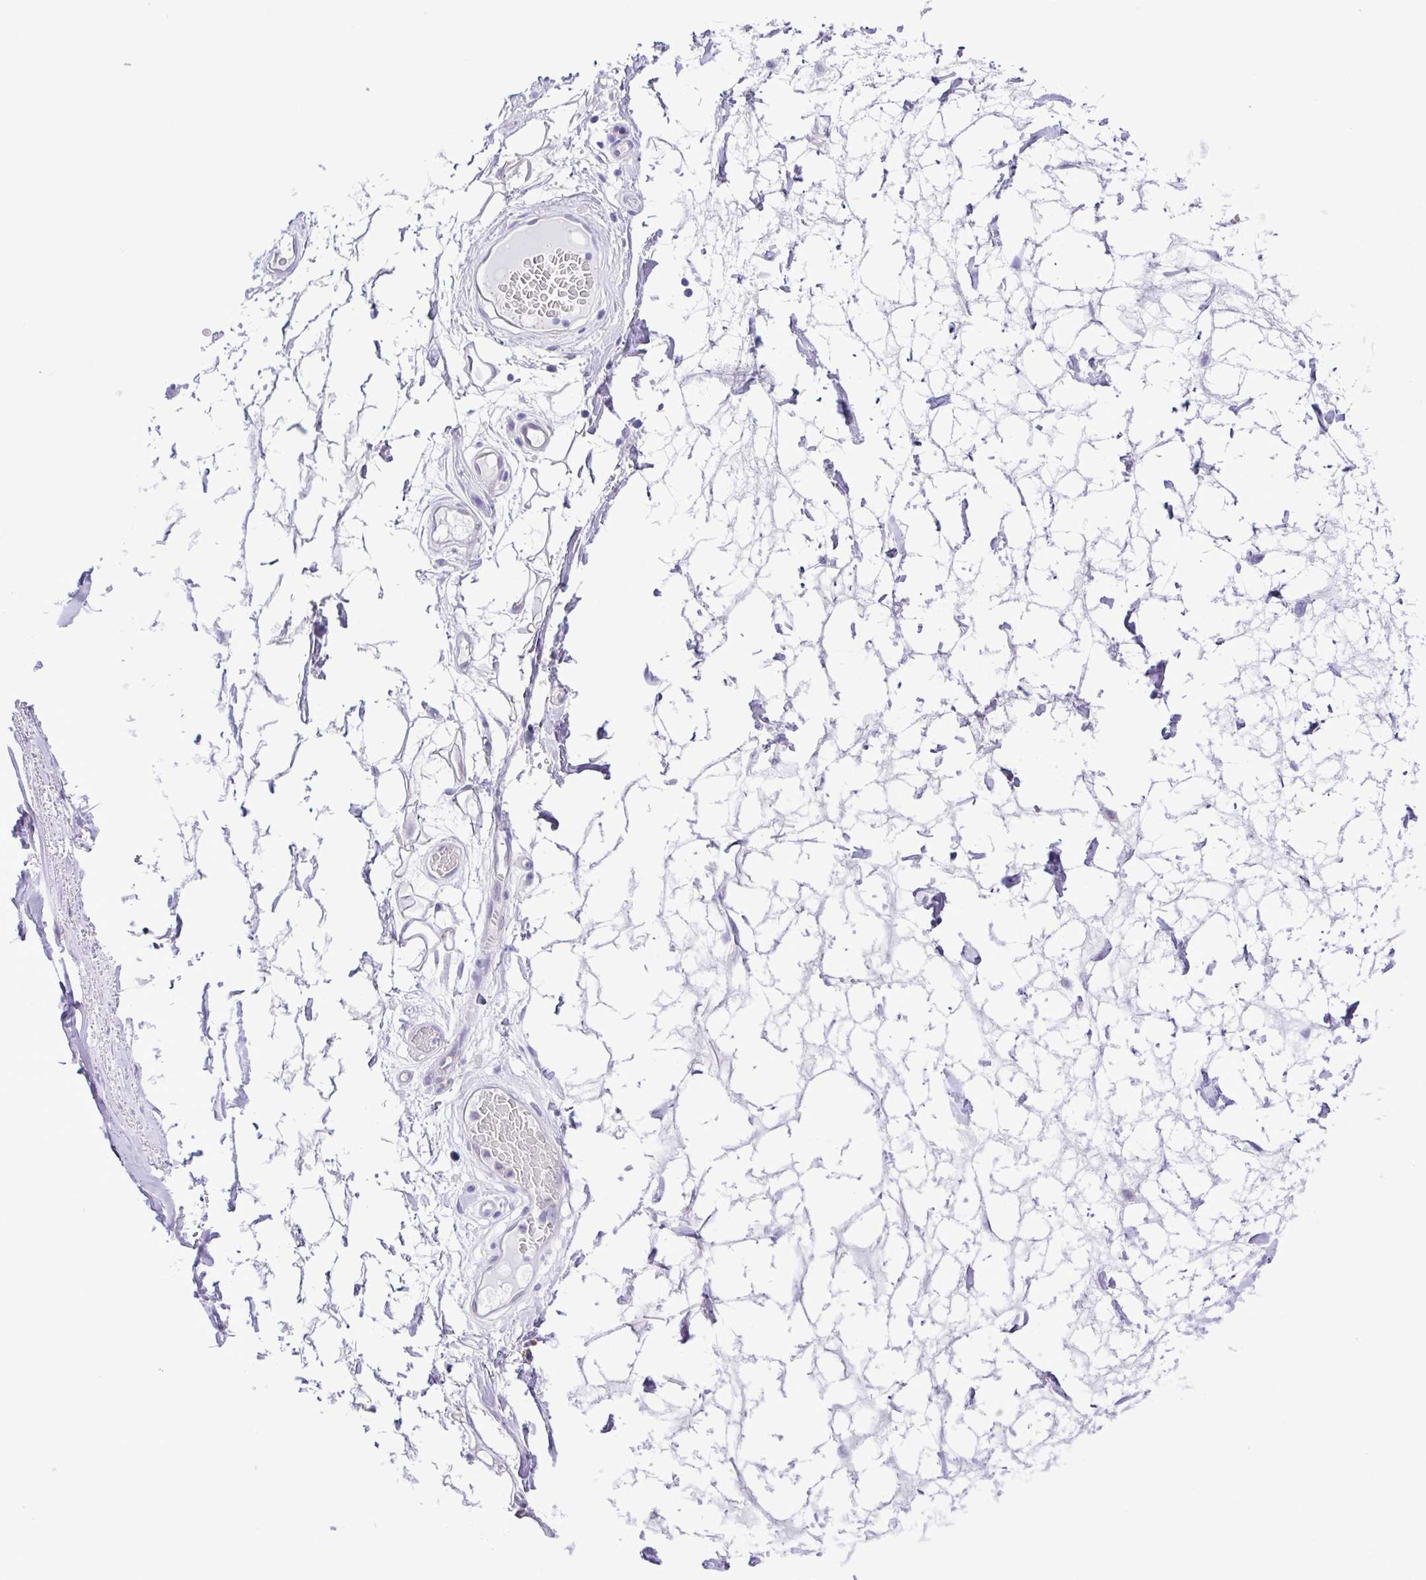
{"staining": {"intensity": "negative", "quantity": "none", "location": "none"}, "tissue": "adipose tissue", "cell_type": "Adipocytes", "image_type": "normal", "snomed": [{"axis": "morphology", "description": "Normal tissue, NOS"}, {"axis": "topography", "description": "Lymph node"}, {"axis": "topography", "description": "Cartilage tissue"}, {"axis": "topography", "description": "Nasopharynx"}], "caption": "IHC photomicrograph of benign human adipose tissue stained for a protein (brown), which exhibits no expression in adipocytes. (DAB (3,3'-diaminobenzidine) IHC with hematoxylin counter stain).", "gene": "GPR17", "patient": {"sex": "male", "age": 63}}